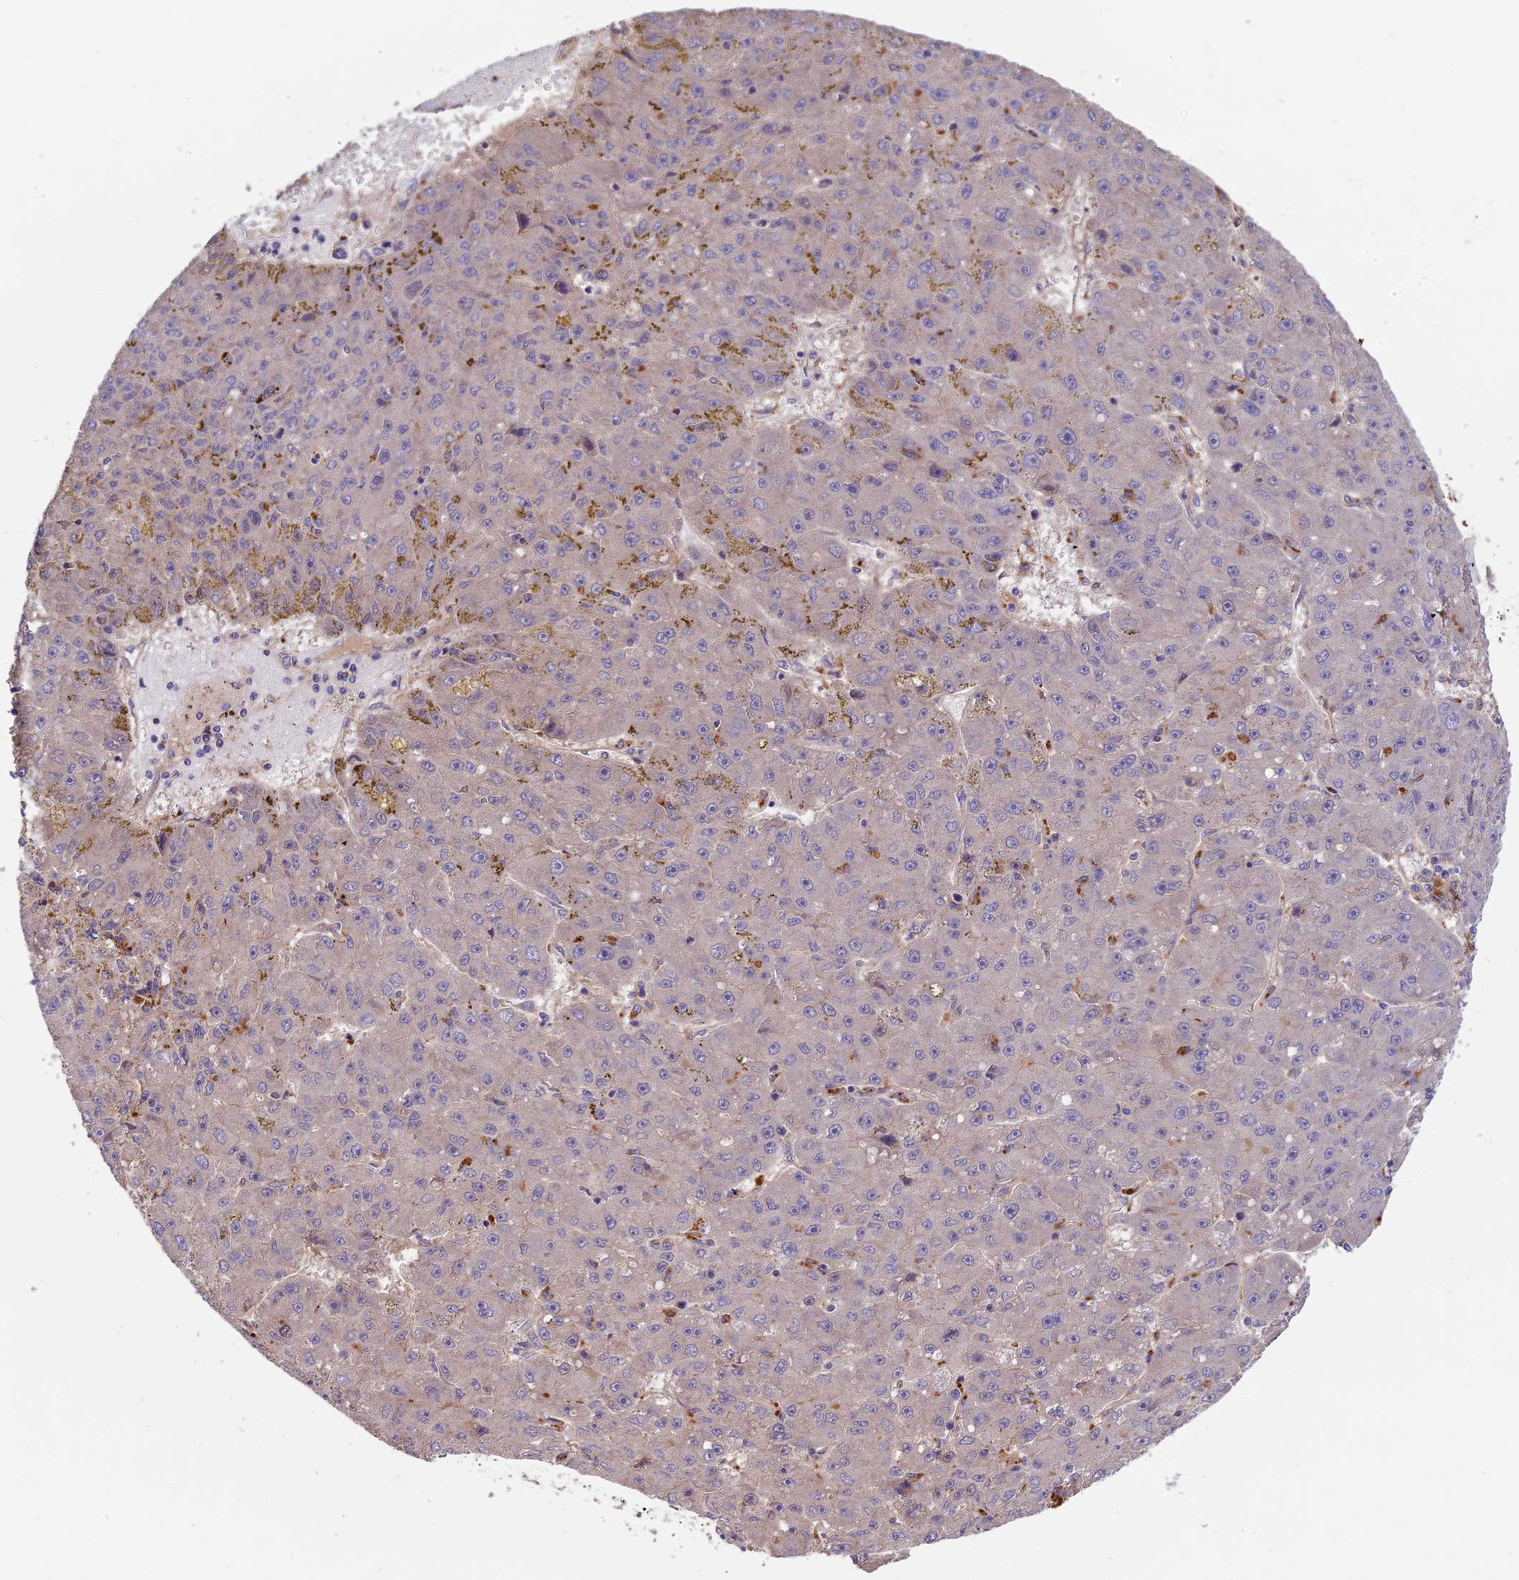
{"staining": {"intensity": "weak", "quantity": "<25%", "location": "cytoplasmic/membranous"}, "tissue": "liver cancer", "cell_type": "Tumor cells", "image_type": "cancer", "snomed": [{"axis": "morphology", "description": "Carcinoma, Hepatocellular, NOS"}, {"axis": "topography", "description": "Liver"}], "caption": "A photomicrograph of human liver hepatocellular carcinoma is negative for staining in tumor cells. Nuclei are stained in blue.", "gene": "SETD6", "patient": {"sex": "male", "age": 67}}